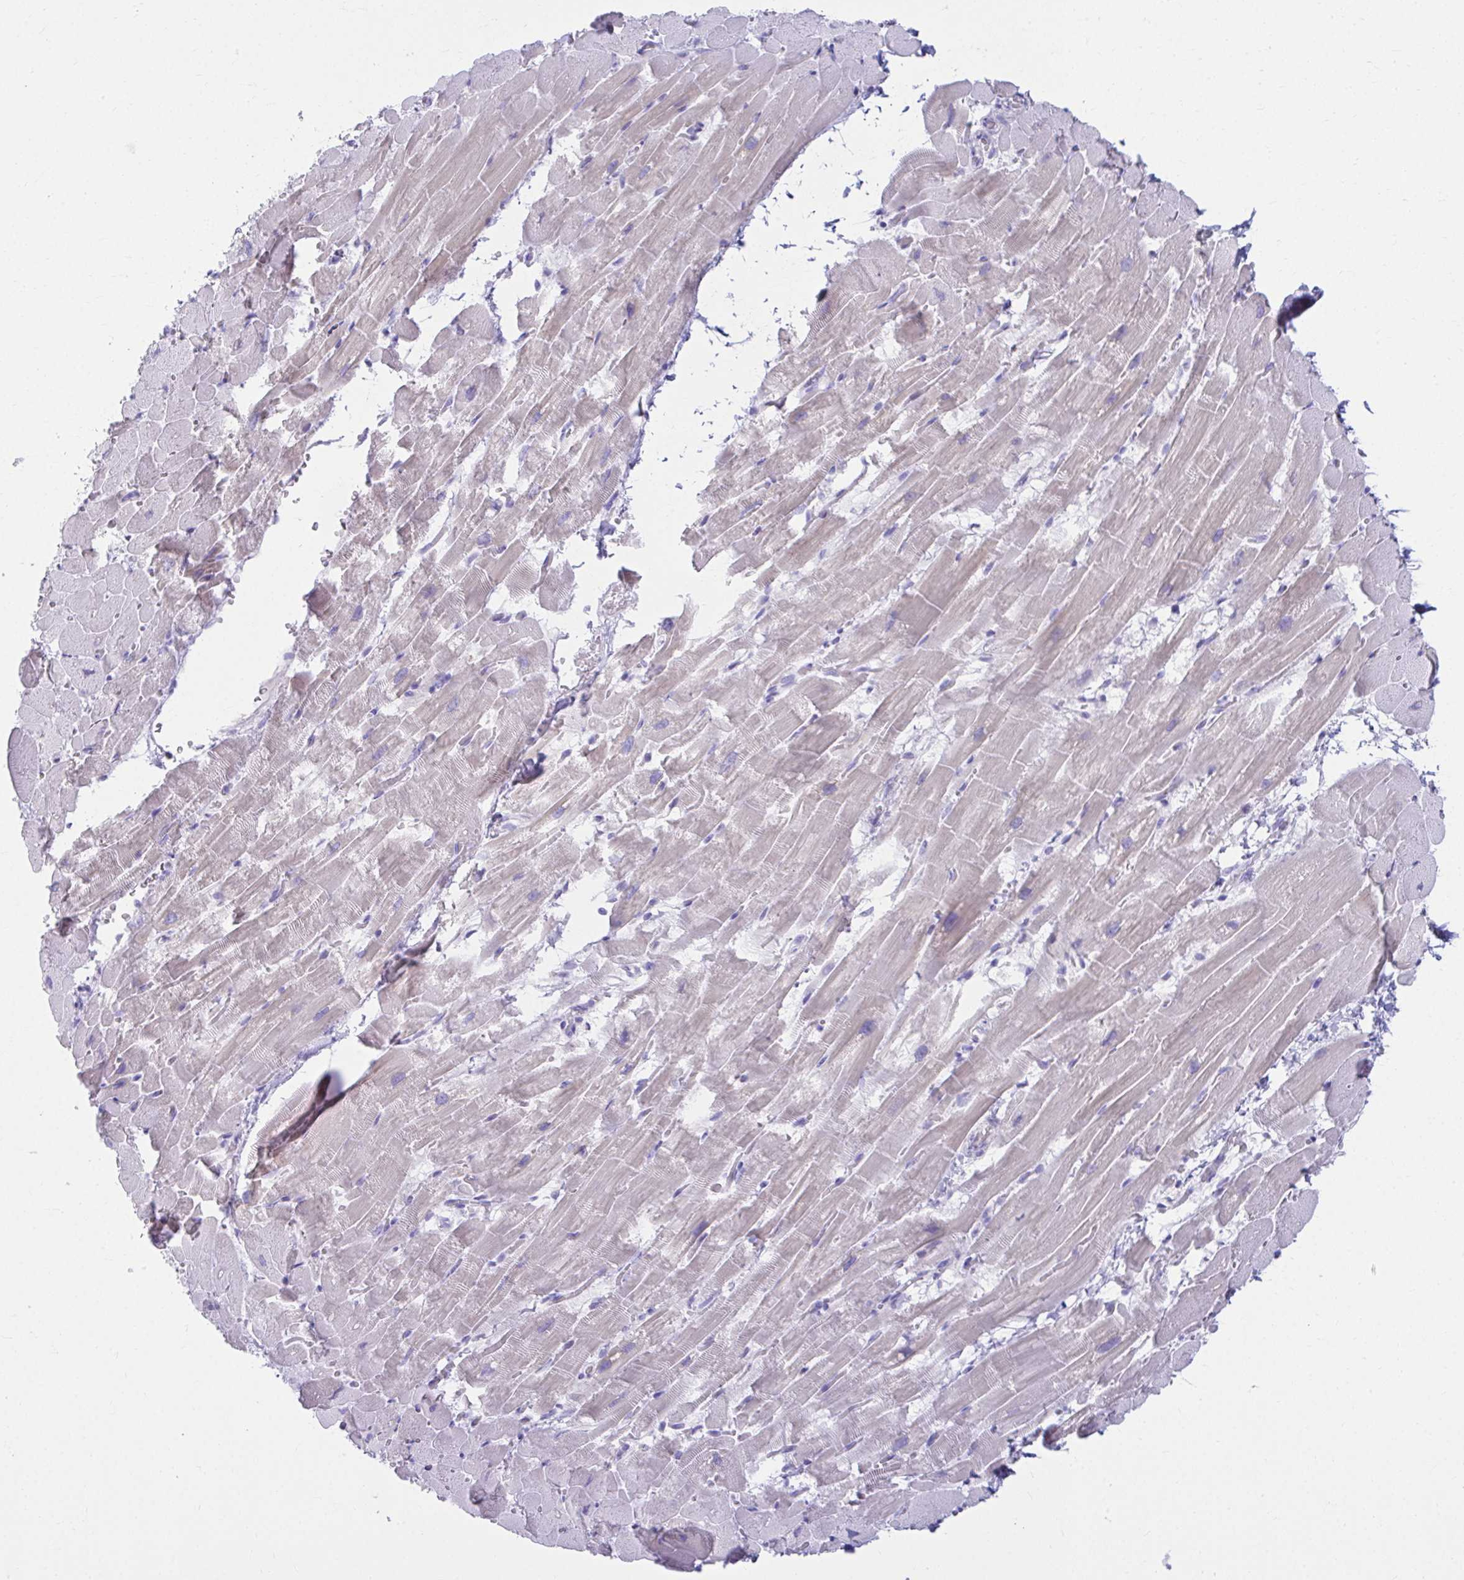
{"staining": {"intensity": "weak", "quantity": "<25%", "location": "cytoplasmic/membranous"}, "tissue": "heart muscle", "cell_type": "Cardiomyocytes", "image_type": "normal", "snomed": [{"axis": "morphology", "description": "Normal tissue, NOS"}, {"axis": "topography", "description": "Heart"}], "caption": "Protein analysis of normal heart muscle shows no significant expression in cardiomyocytes.", "gene": "ATP4B", "patient": {"sex": "male", "age": 37}}